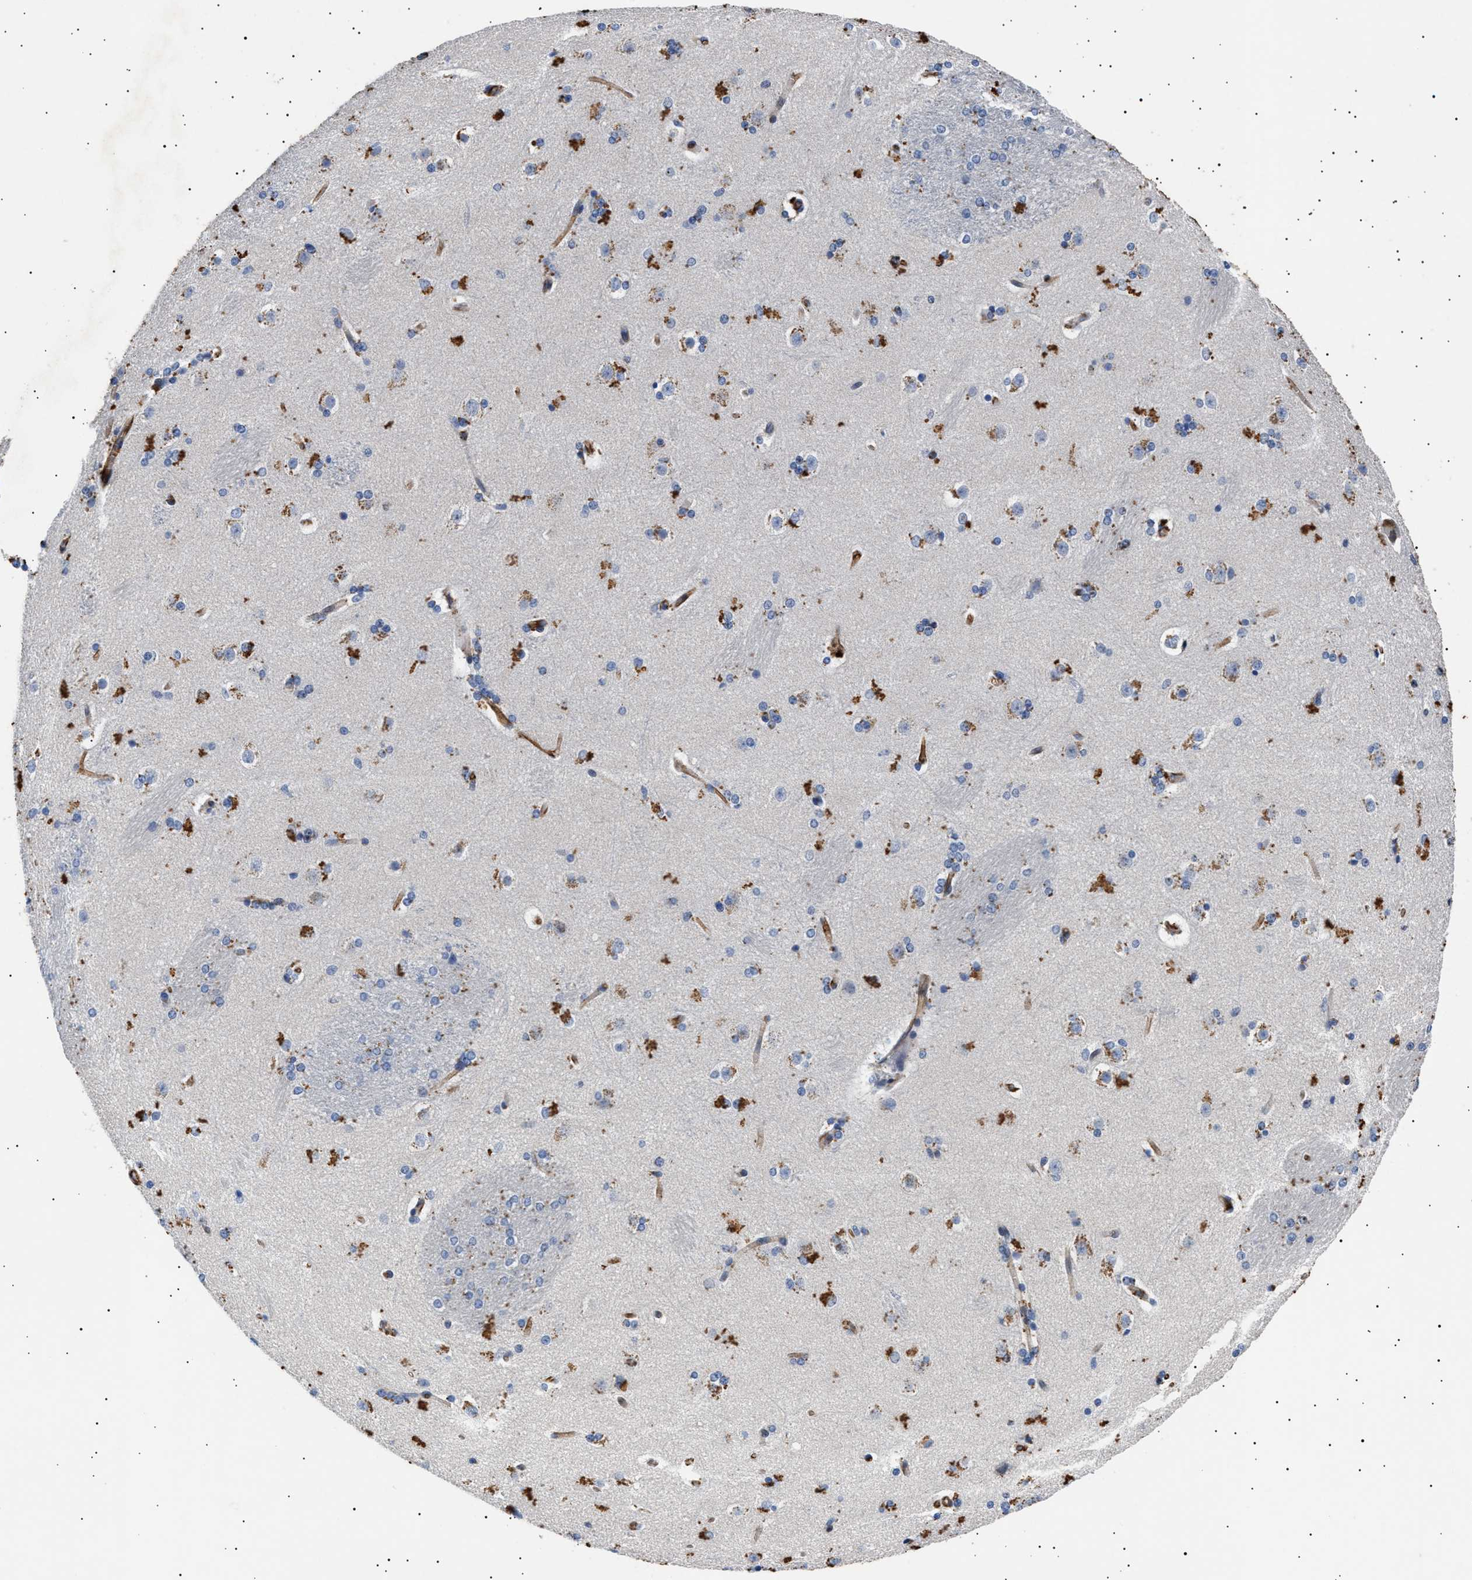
{"staining": {"intensity": "moderate", "quantity": "<25%", "location": "cytoplasmic/membranous"}, "tissue": "caudate", "cell_type": "Glial cells", "image_type": "normal", "snomed": [{"axis": "morphology", "description": "Normal tissue, NOS"}, {"axis": "topography", "description": "Lateral ventricle wall"}], "caption": "Glial cells display low levels of moderate cytoplasmic/membranous expression in approximately <25% of cells in unremarkable human caudate. Nuclei are stained in blue.", "gene": "OLFML2A", "patient": {"sex": "female", "age": 19}}